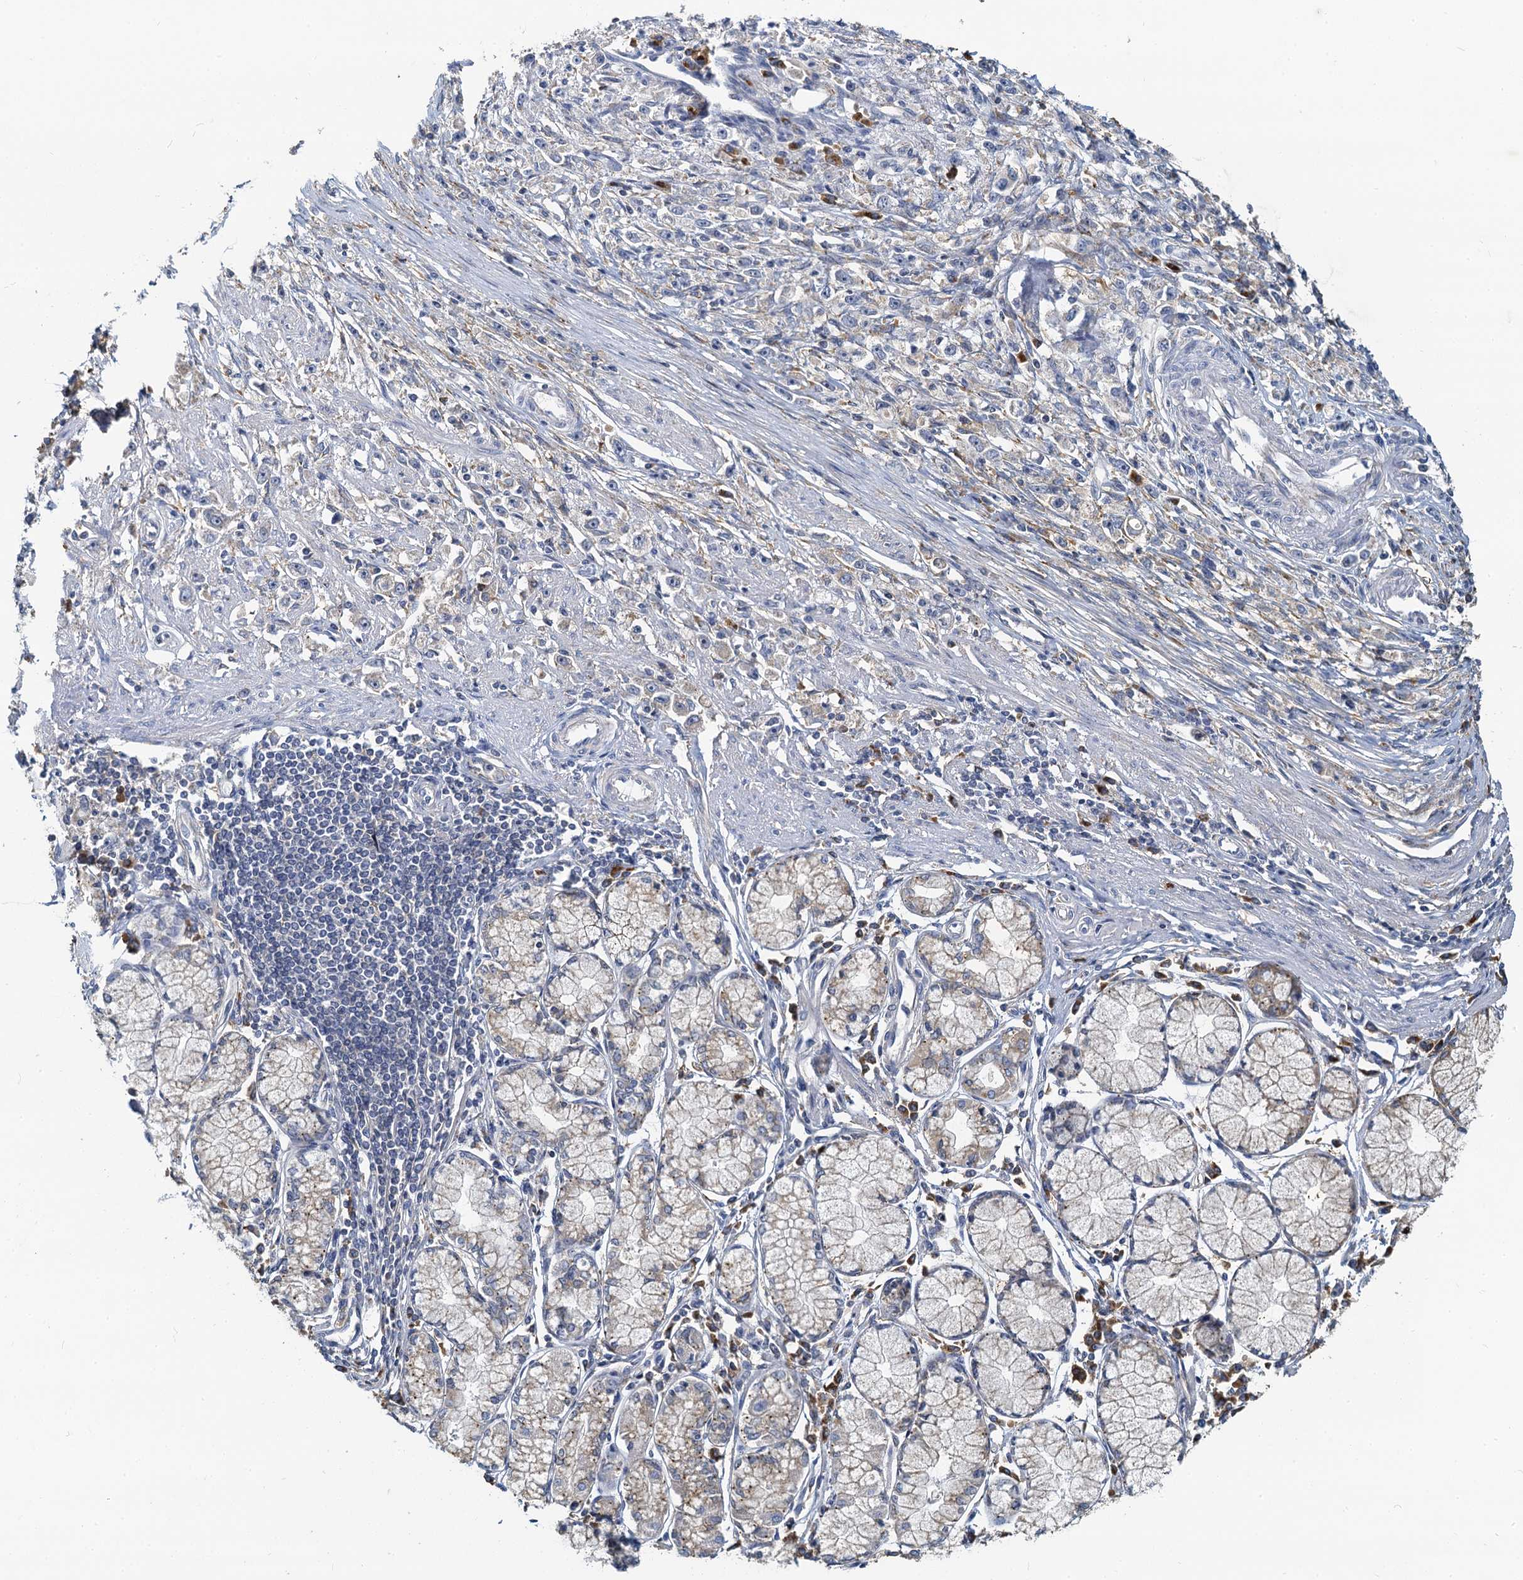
{"staining": {"intensity": "negative", "quantity": "none", "location": "none"}, "tissue": "stomach cancer", "cell_type": "Tumor cells", "image_type": "cancer", "snomed": [{"axis": "morphology", "description": "Adenocarcinoma, NOS"}, {"axis": "topography", "description": "Stomach"}], "caption": "Immunohistochemistry image of human stomach cancer stained for a protein (brown), which exhibits no positivity in tumor cells.", "gene": "NKAPD1", "patient": {"sex": "female", "age": 59}}